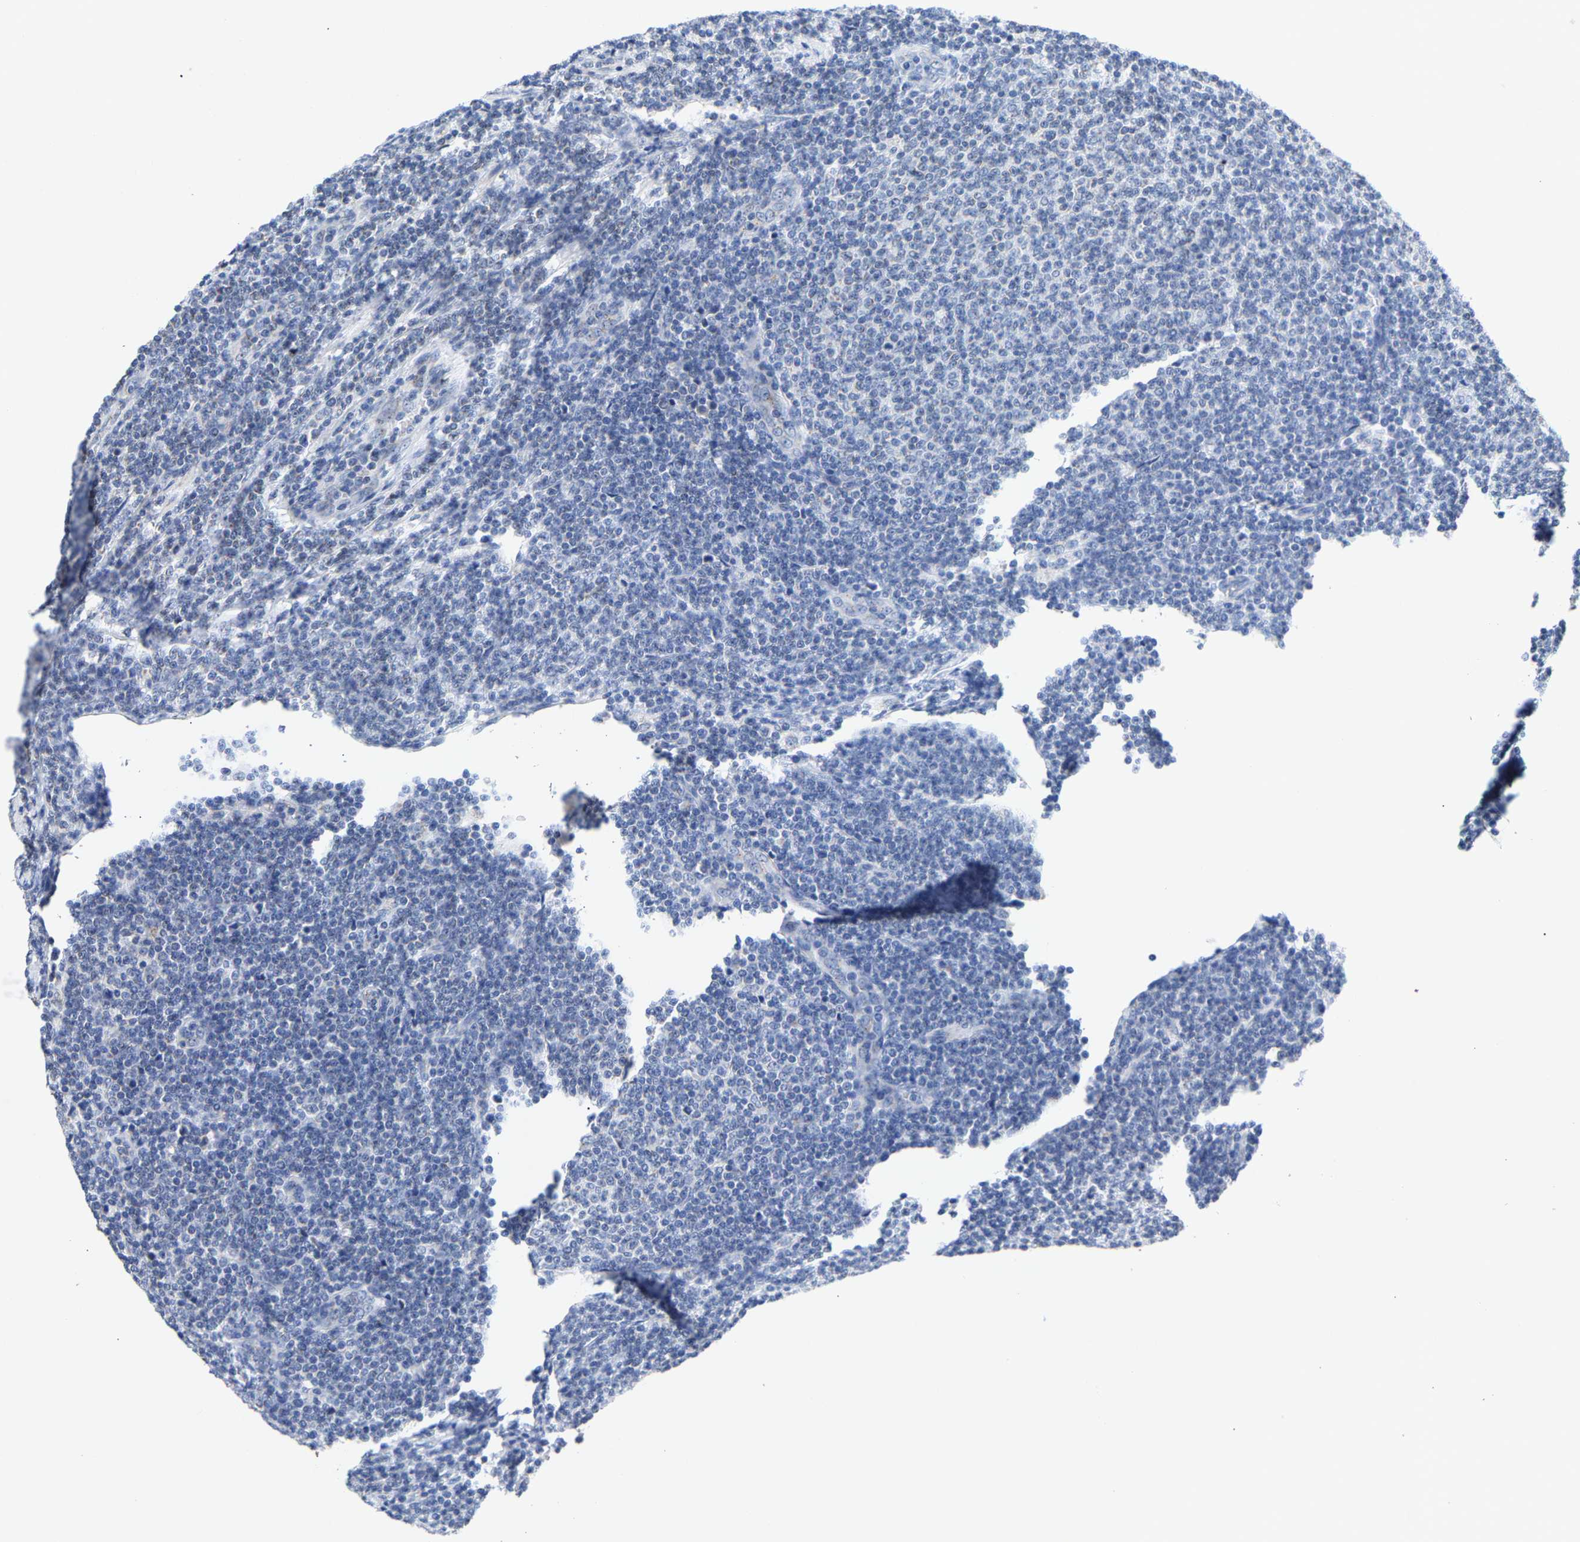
{"staining": {"intensity": "weak", "quantity": "<25%", "location": "cytoplasmic/membranous"}, "tissue": "lymphoma", "cell_type": "Tumor cells", "image_type": "cancer", "snomed": [{"axis": "morphology", "description": "Malignant lymphoma, non-Hodgkin's type, Low grade"}, {"axis": "topography", "description": "Lymph node"}], "caption": "Immunohistochemistry photomicrograph of neoplastic tissue: lymphoma stained with DAB (3,3'-diaminobenzidine) shows no significant protein expression in tumor cells.", "gene": "PCNT", "patient": {"sex": "male", "age": 66}}